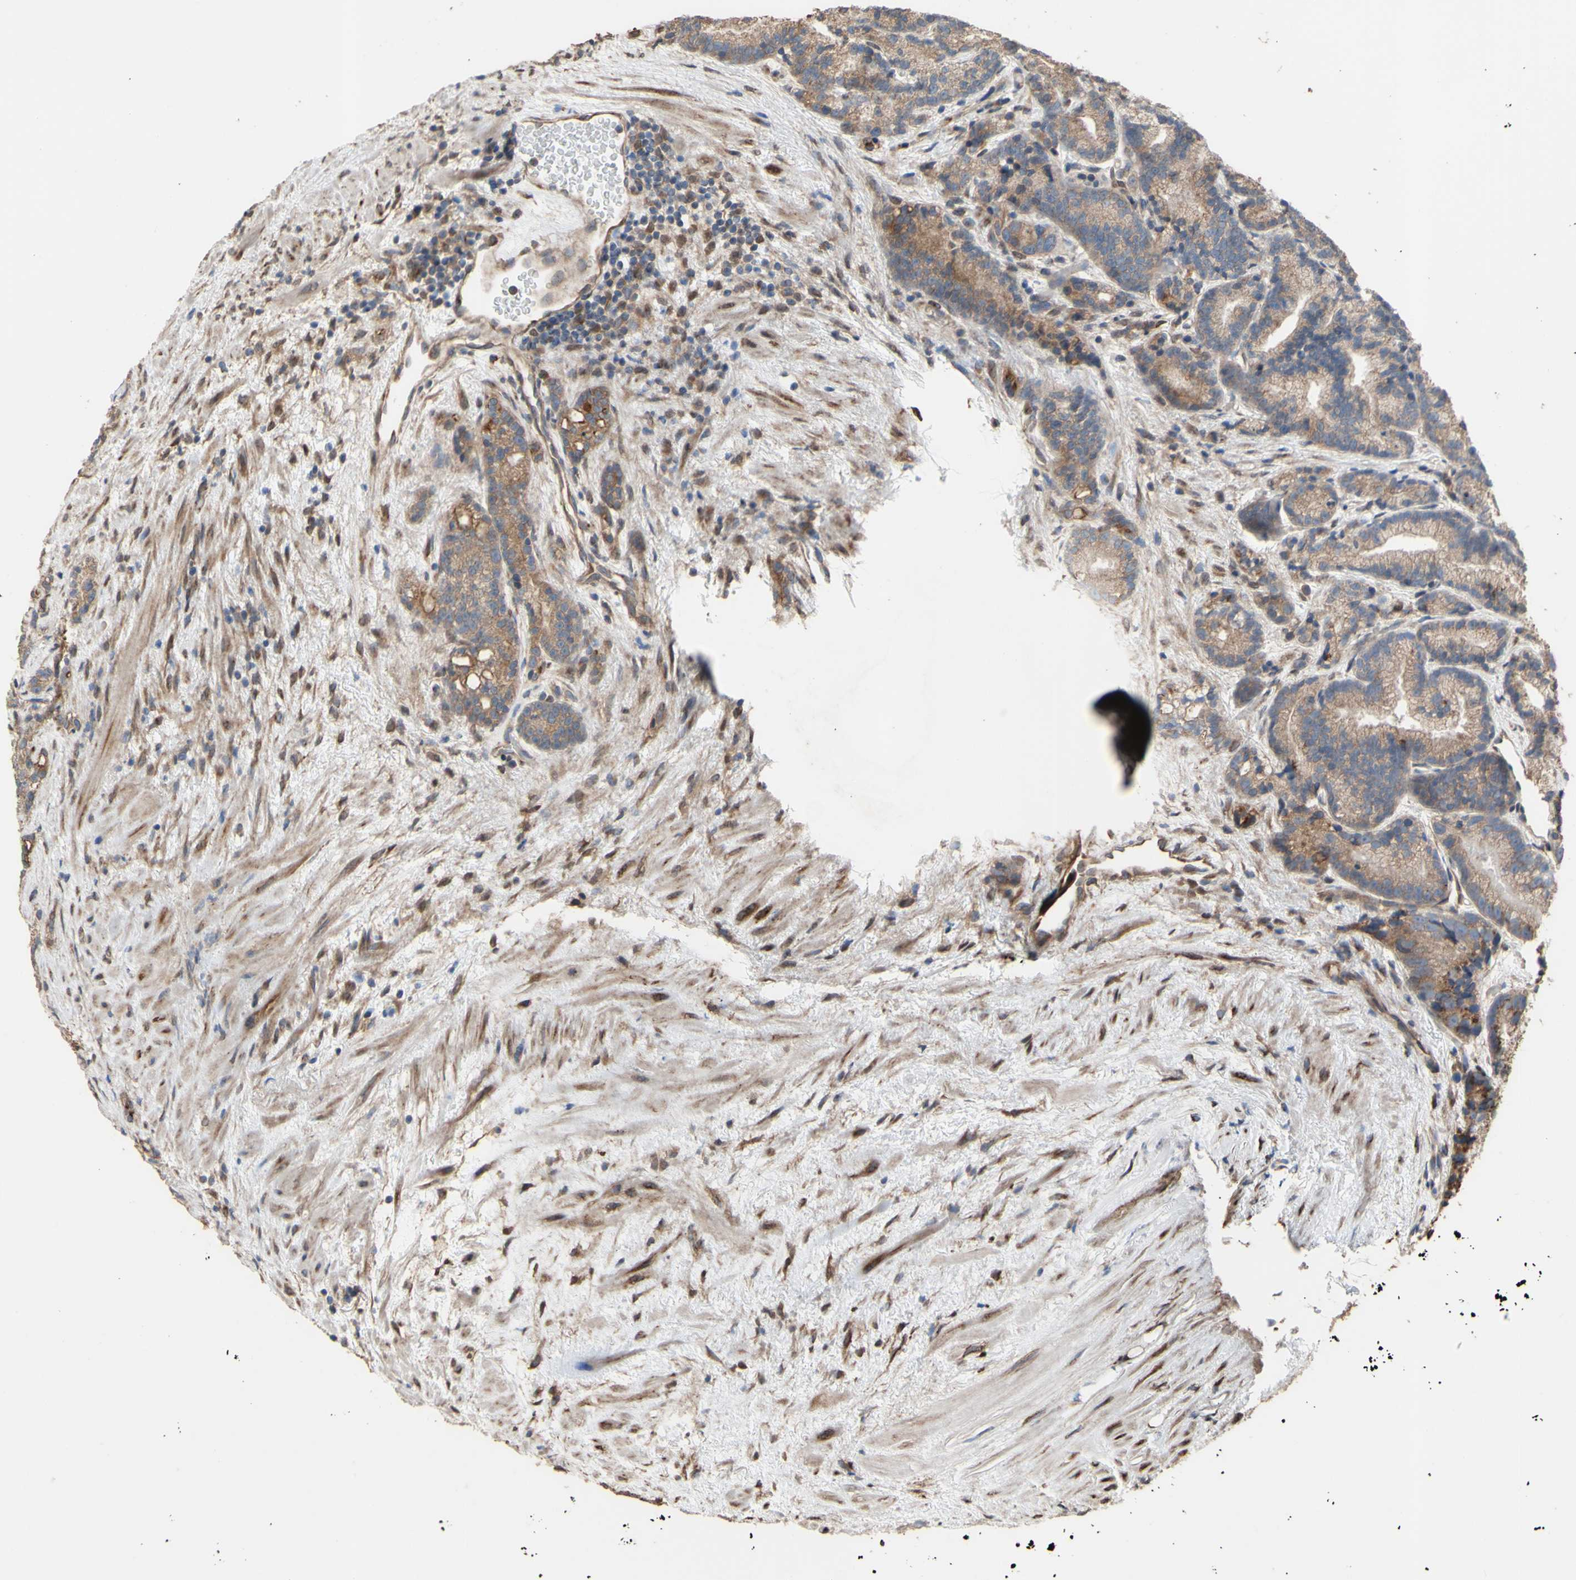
{"staining": {"intensity": "moderate", "quantity": ">75%", "location": "cytoplasmic/membranous"}, "tissue": "prostate cancer", "cell_type": "Tumor cells", "image_type": "cancer", "snomed": [{"axis": "morphology", "description": "Adenocarcinoma, Low grade"}, {"axis": "topography", "description": "Prostate"}], "caption": "The immunohistochemical stain labels moderate cytoplasmic/membranous staining in tumor cells of prostate cancer (adenocarcinoma (low-grade)) tissue.", "gene": "NECTIN3", "patient": {"sex": "male", "age": 89}}